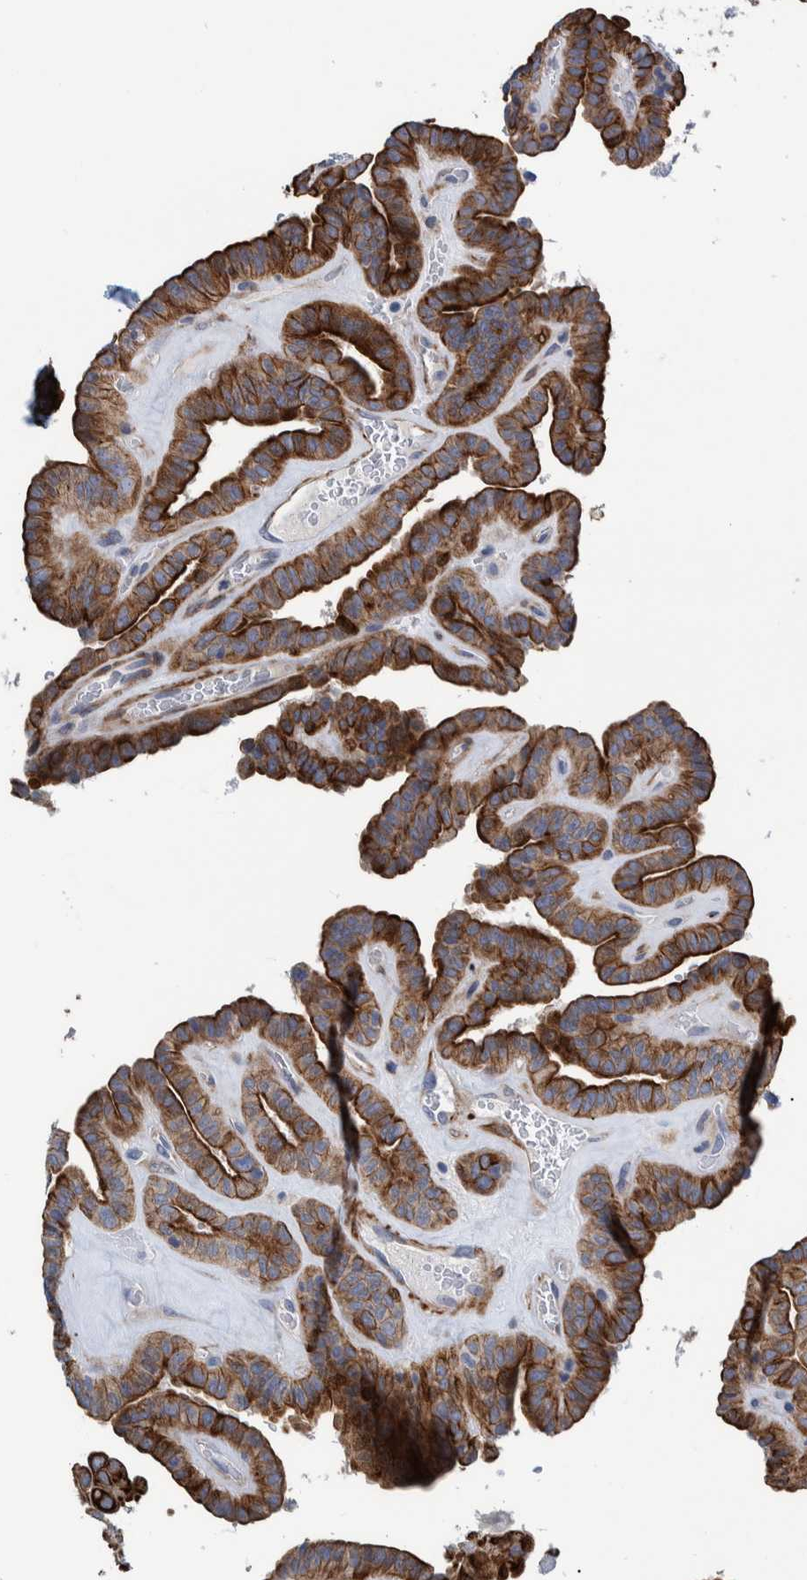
{"staining": {"intensity": "strong", "quantity": ">75%", "location": "cytoplasmic/membranous"}, "tissue": "thyroid cancer", "cell_type": "Tumor cells", "image_type": "cancer", "snomed": [{"axis": "morphology", "description": "Papillary adenocarcinoma, NOS"}, {"axis": "topography", "description": "Thyroid gland"}], "caption": "Thyroid cancer (papillary adenocarcinoma) stained for a protein (brown) reveals strong cytoplasmic/membranous positive expression in about >75% of tumor cells.", "gene": "MKS1", "patient": {"sex": "male", "age": 77}}